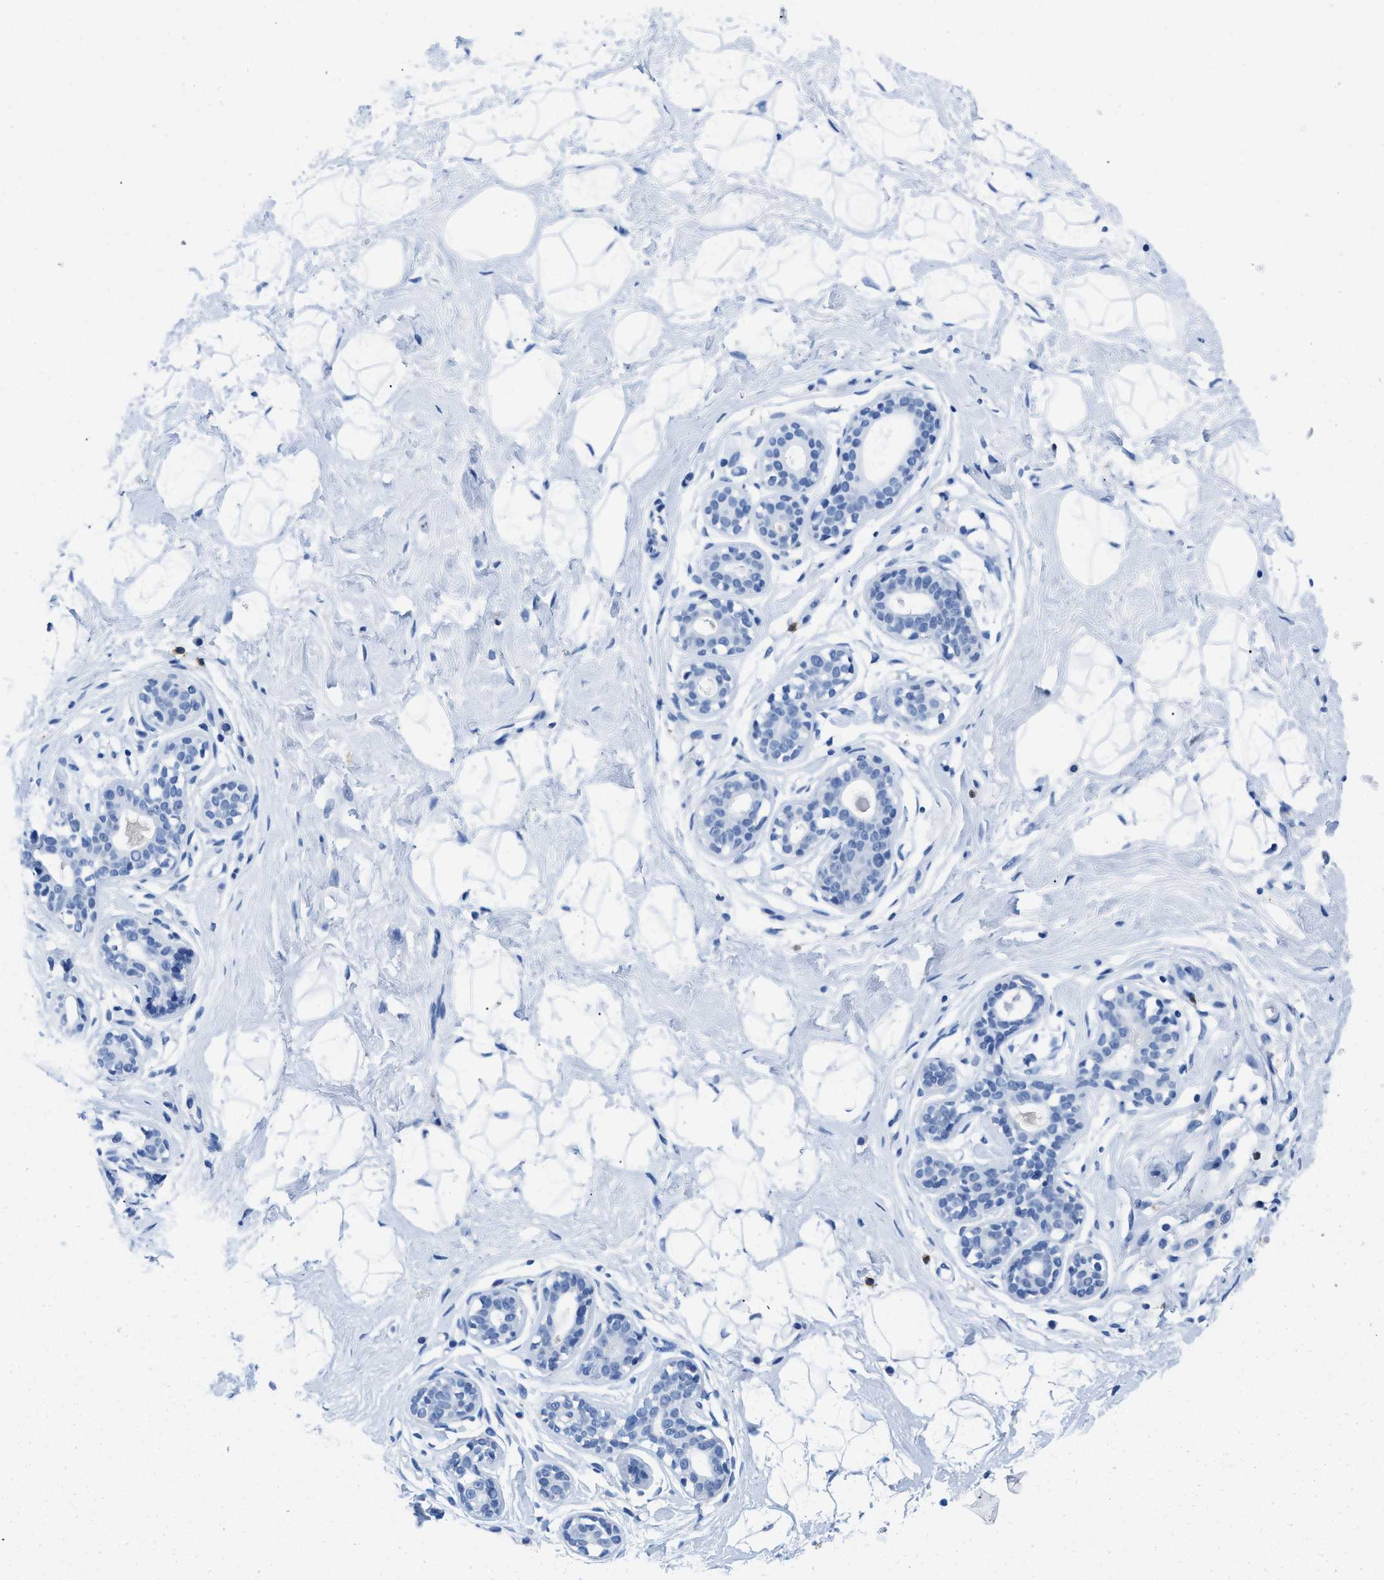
{"staining": {"intensity": "negative", "quantity": "none", "location": "none"}, "tissue": "breast", "cell_type": "Adipocytes", "image_type": "normal", "snomed": [{"axis": "morphology", "description": "Normal tissue, NOS"}, {"axis": "topography", "description": "Breast"}], "caption": "A histopathology image of human breast is negative for staining in adipocytes. (DAB (3,3'-diaminobenzidine) immunohistochemistry (IHC) visualized using brightfield microscopy, high magnification).", "gene": "CR1", "patient": {"sex": "female", "age": 23}}